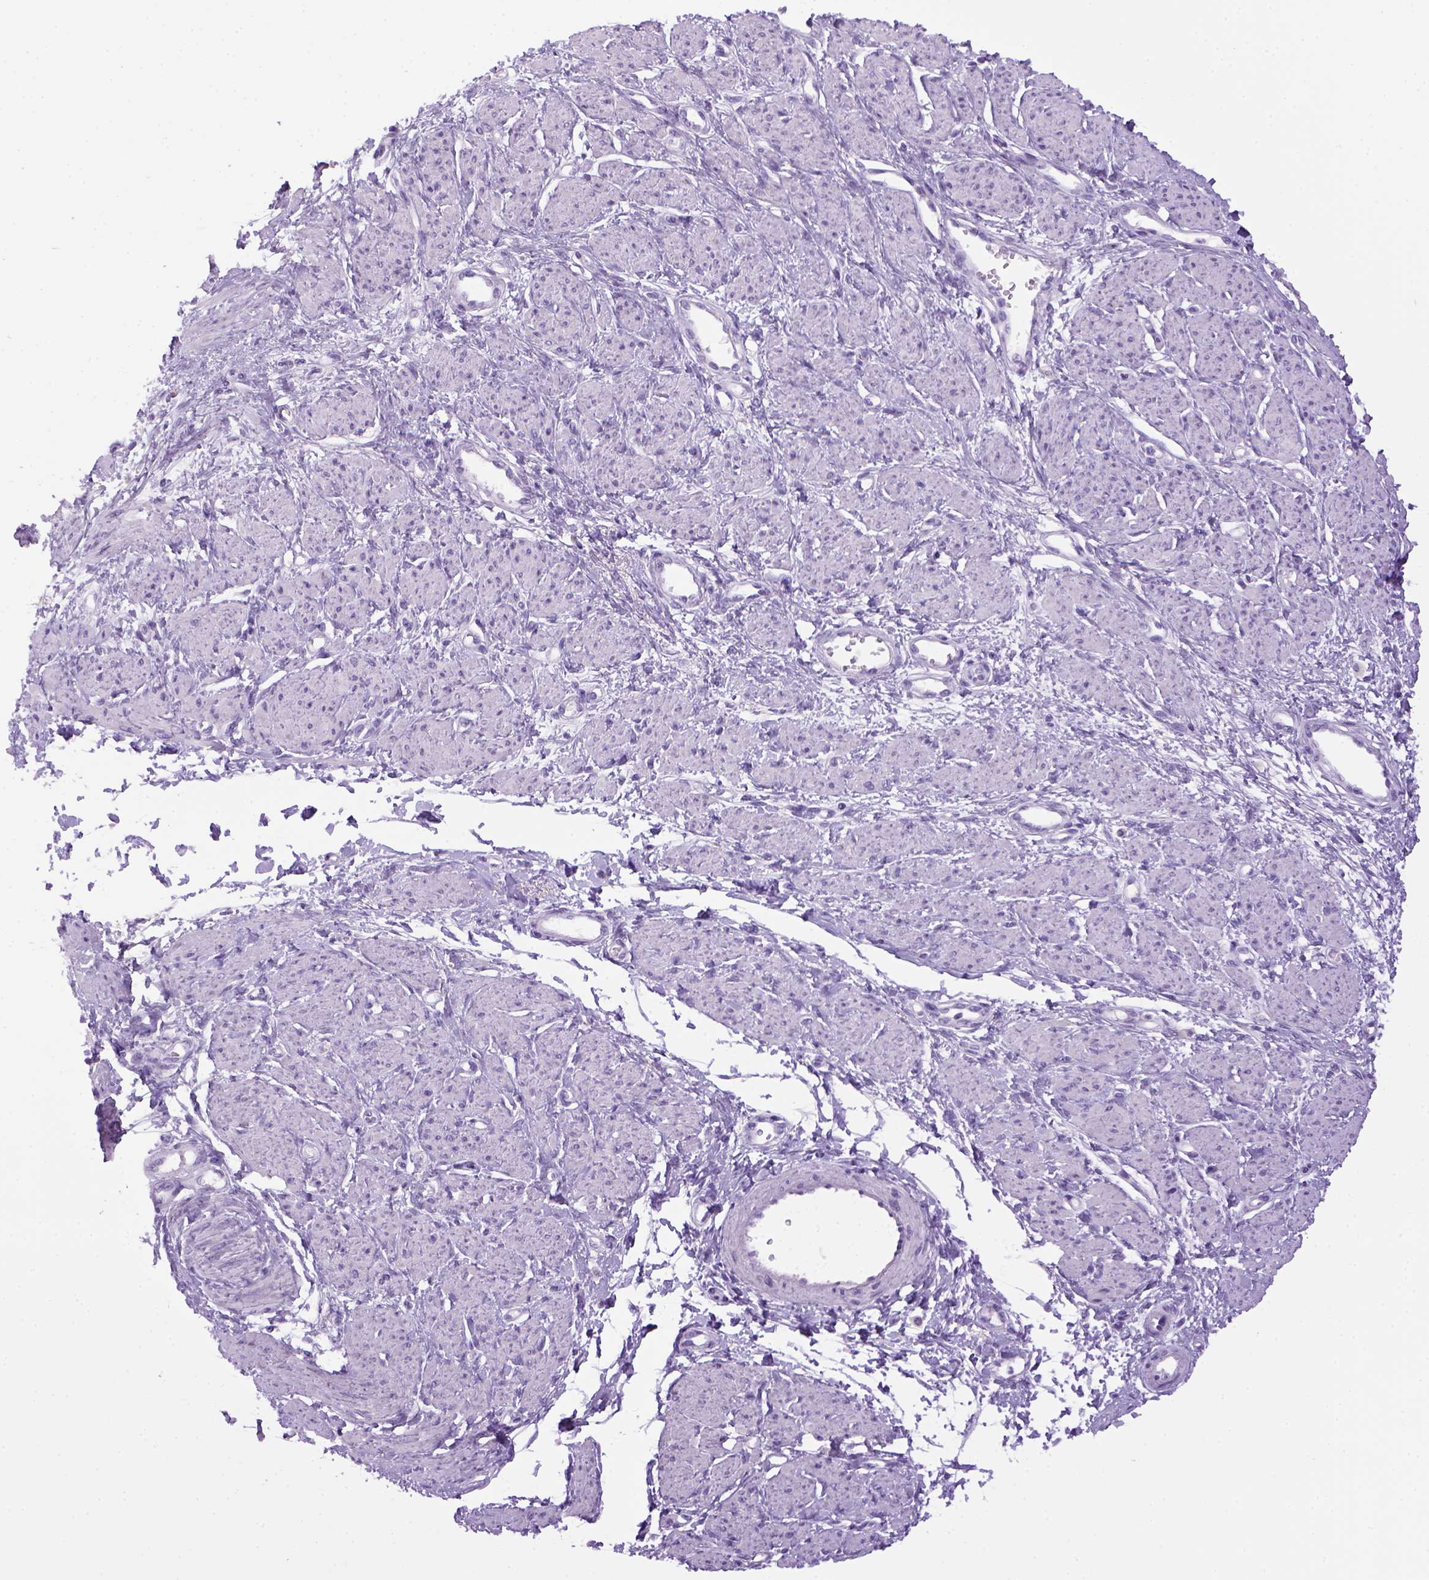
{"staining": {"intensity": "negative", "quantity": "none", "location": "none"}, "tissue": "smooth muscle", "cell_type": "Smooth muscle cells", "image_type": "normal", "snomed": [{"axis": "morphology", "description": "Normal tissue, NOS"}, {"axis": "topography", "description": "Smooth muscle"}, {"axis": "topography", "description": "Uterus"}], "caption": "Unremarkable smooth muscle was stained to show a protein in brown. There is no significant expression in smooth muscle cells. (Brightfield microscopy of DAB immunohistochemistry (IHC) at high magnification).", "gene": "SGCG", "patient": {"sex": "female", "age": 39}}